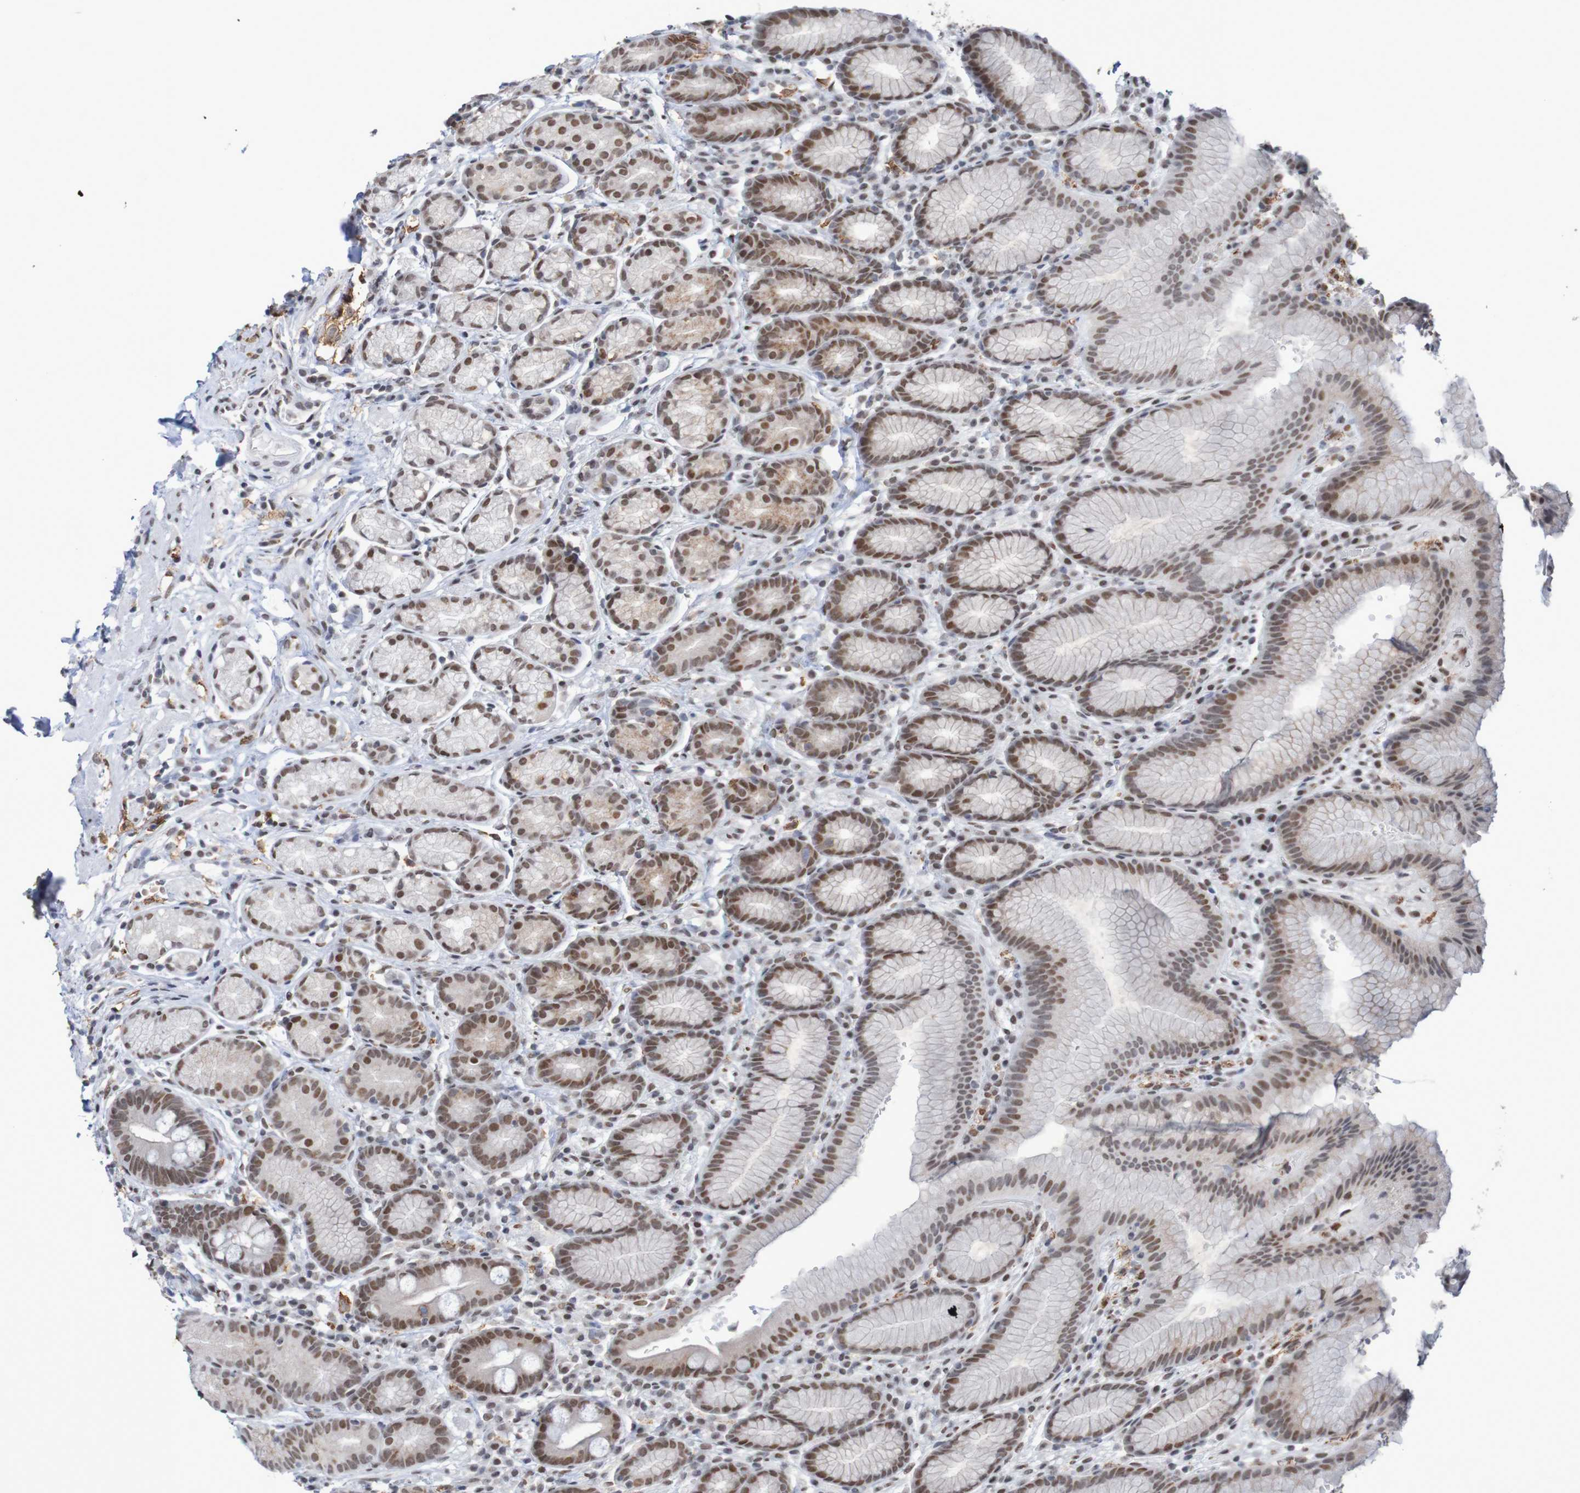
{"staining": {"intensity": "strong", "quantity": ">75%", "location": "cytoplasmic/membranous,nuclear"}, "tissue": "stomach", "cell_type": "Glandular cells", "image_type": "normal", "snomed": [{"axis": "morphology", "description": "Normal tissue, NOS"}, {"axis": "topography", "description": "Stomach, lower"}], "caption": "A brown stain shows strong cytoplasmic/membranous,nuclear staining of a protein in glandular cells of unremarkable stomach. (Stains: DAB in brown, nuclei in blue, Microscopy: brightfield microscopy at high magnification).", "gene": "MRTFB", "patient": {"sex": "male", "age": 52}}